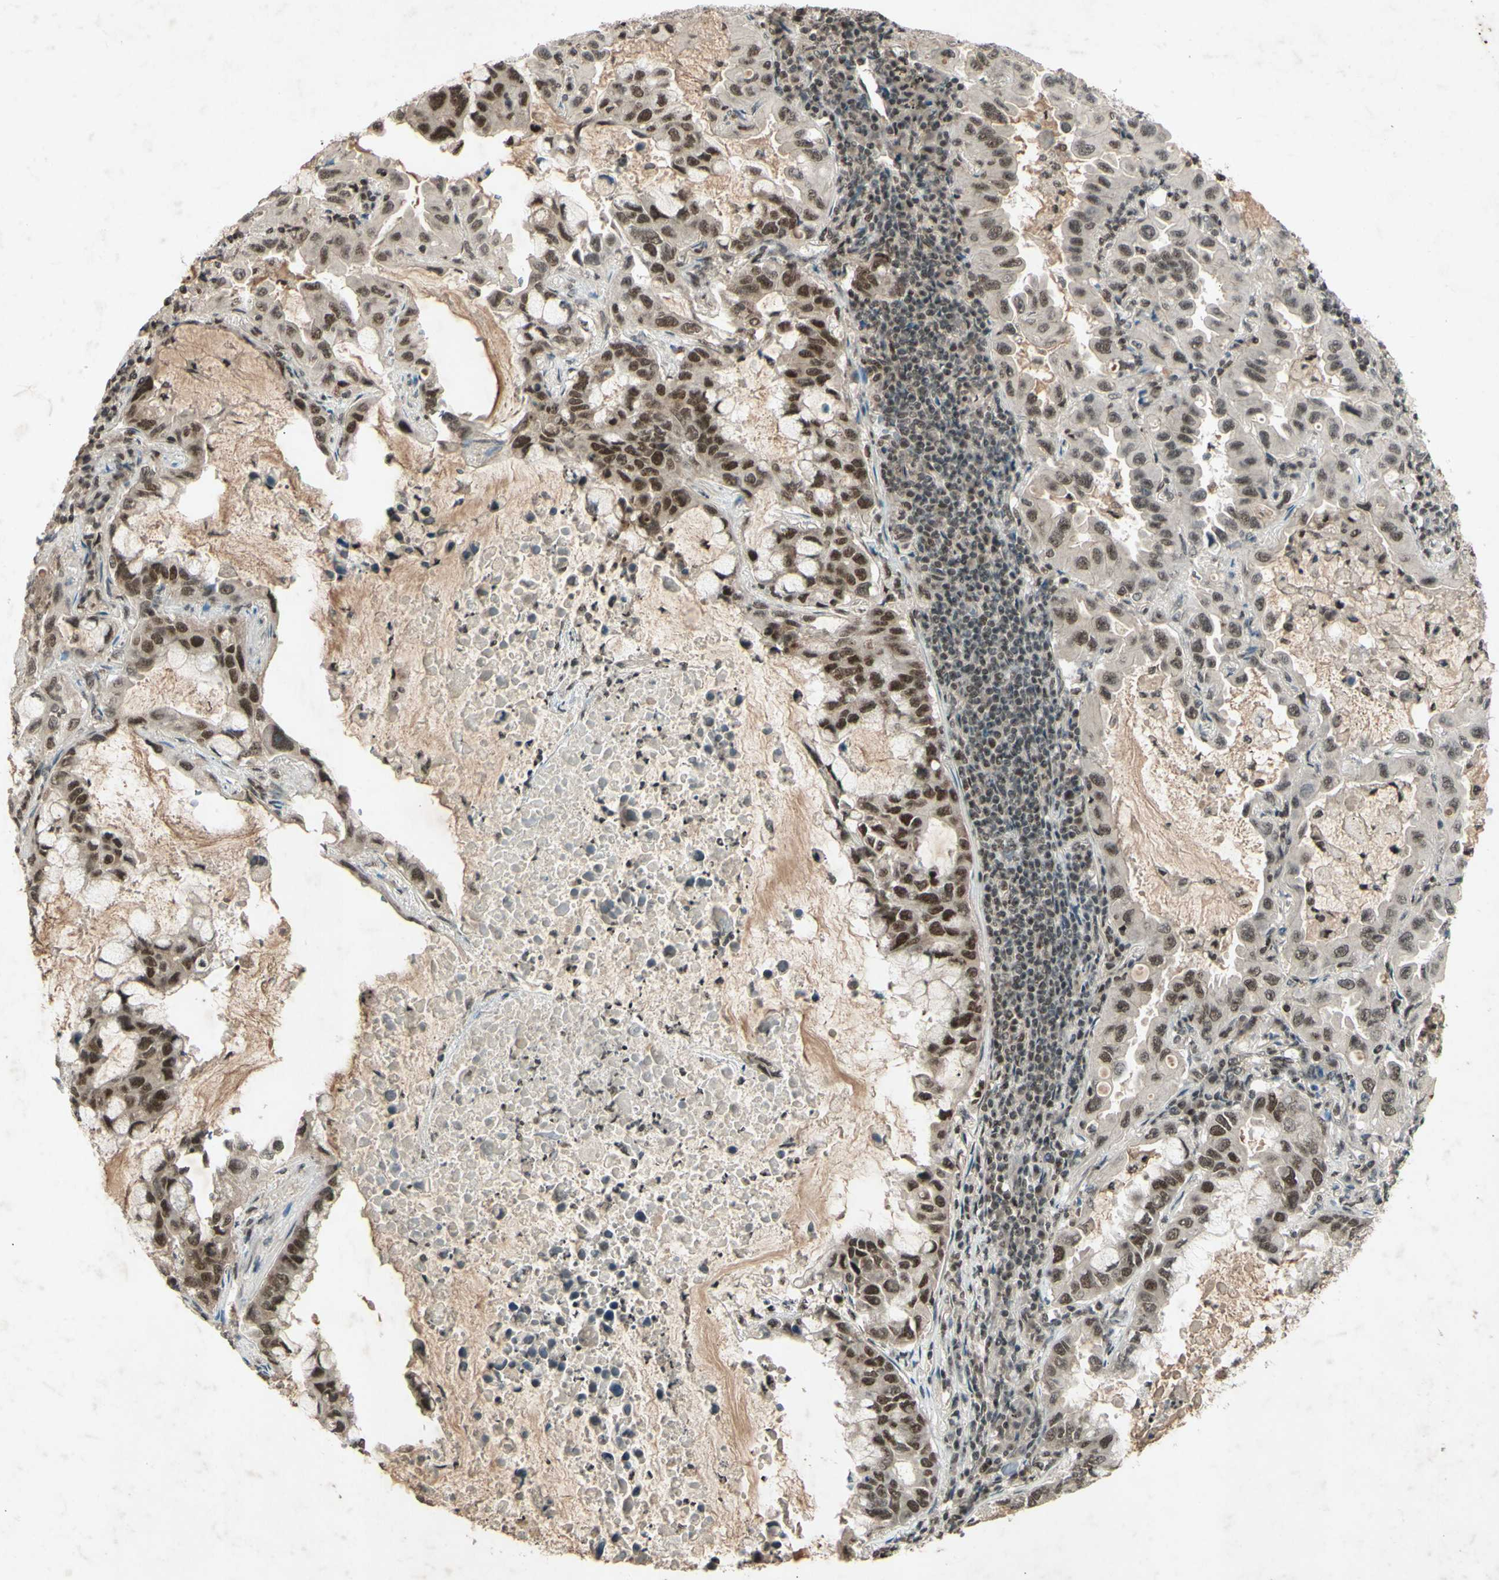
{"staining": {"intensity": "moderate", "quantity": ">75%", "location": "nuclear"}, "tissue": "lung cancer", "cell_type": "Tumor cells", "image_type": "cancer", "snomed": [{"axis": "morphology", "description": "Adenocarcinoma, NOS"}, {"axis": "topography", "description": "Lung"}], "caption": "Lung cancer stained for a protein exhibits moderate nuclear positivity in tumor cells.", "gene": "SNW1", "patient": {"sex": "male", "age": 64}}